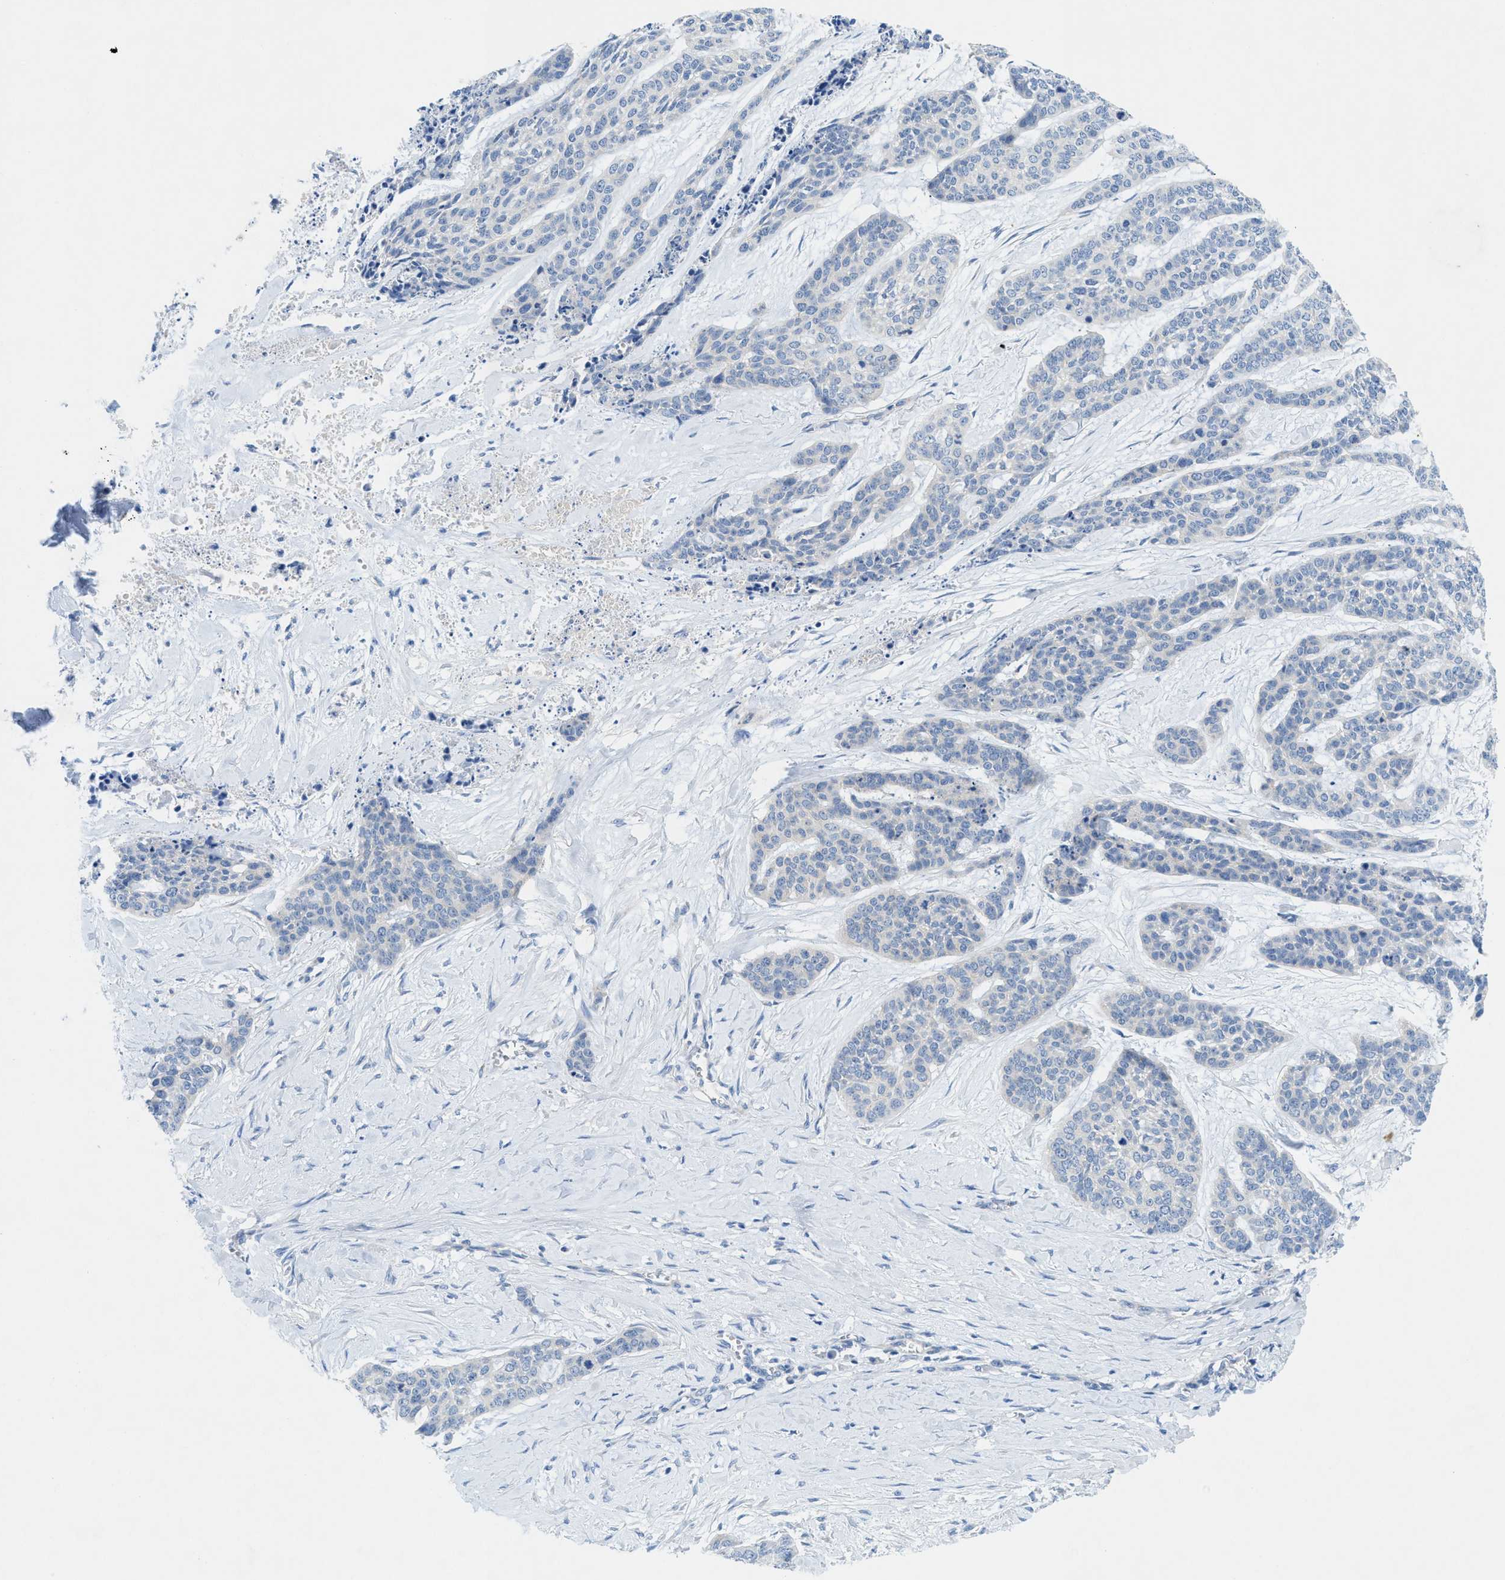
{"staining": {"intensity": "negative", "quantity": "none", "location": "none"}, "tissue": "skin cancer", "cell_type": "Tumor cells", "image_type": "cancer", "snomed": [{"axis": "morphology", "description": "Basal cell carcinoma"}, {"axis": "topography", "description": "Skin"}], "caption": "Immunohistochemistry histopathology image of human basal cell carcinoma (skin) stained for a protein (brown), which demonstrates no expression in tumor cells.", "gene": "CMTM1", "patient": {"sex": "female", "age": 64}}